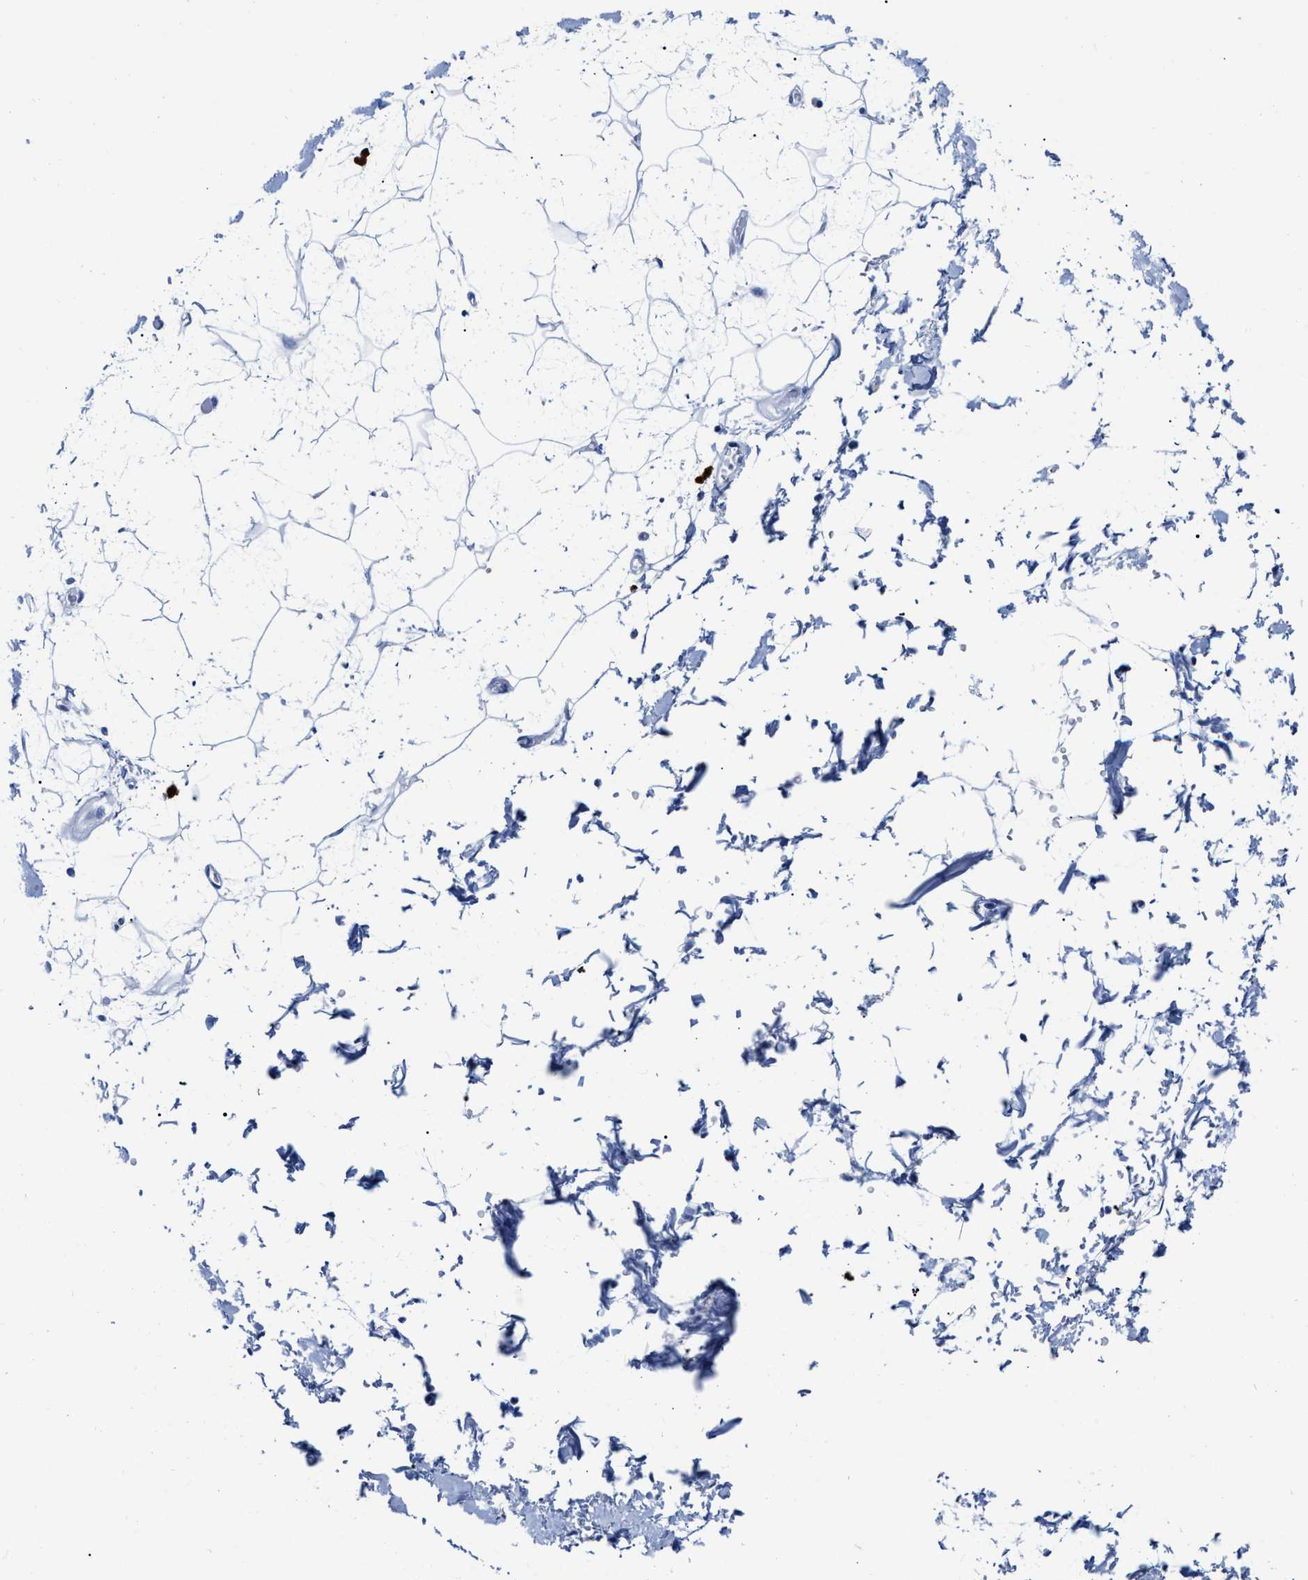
{"staining": {"intensity": "negative", "quantity": "none", "location": "none"}, "tissue": "adipose tissue", "cell_type": "Adipocytes", "image_type": "normal", "snomed": [{"axis": "morphology", "description": "Normal tissue, NOS"}, {"axis": "topography", "description": "Soft tissue"}], "caption": "Image shows no significant protein positivity in adipocytes of normal adipose tissue.", "gene": "CER1", "patient": {"sex": "male", "age": 72}}